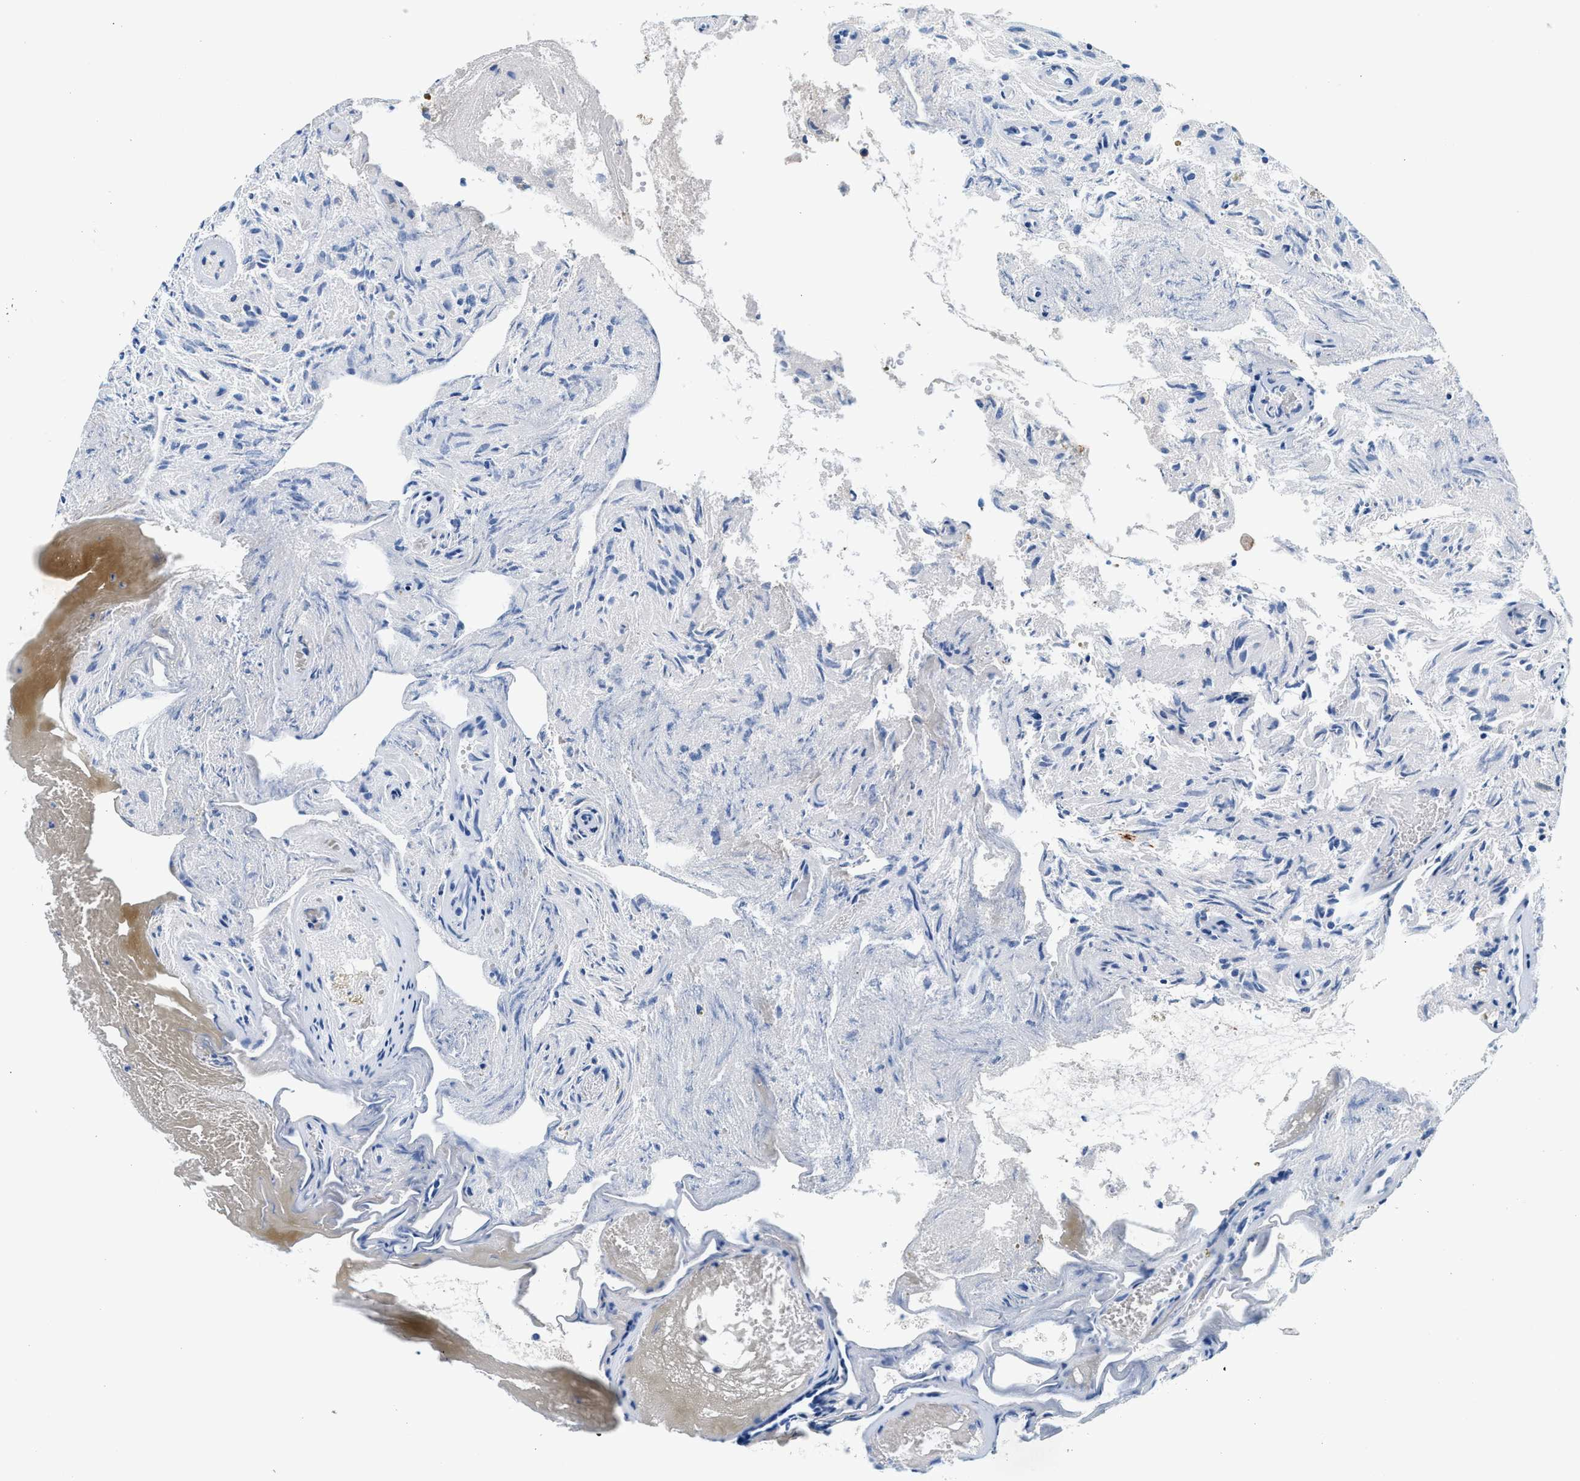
{"staining": {"intensity": "negative", "quantity": "none", "location": "none"}, "tissue": "glioma", "cell_type": "Tumor cells", "image_type": "cancer", "snomed": [{"axis": "morphology", "description": "Glioma, malignant, High grade"}, {"axis": "topography", "description": "Brain"}], "caption": "DAB immunohistochemical staining of human malignant glioma (high-grade) displays no significant expression in tumor cells.", "gene": "SLFN11", "patient": {"sex": "female", "age": 59}}